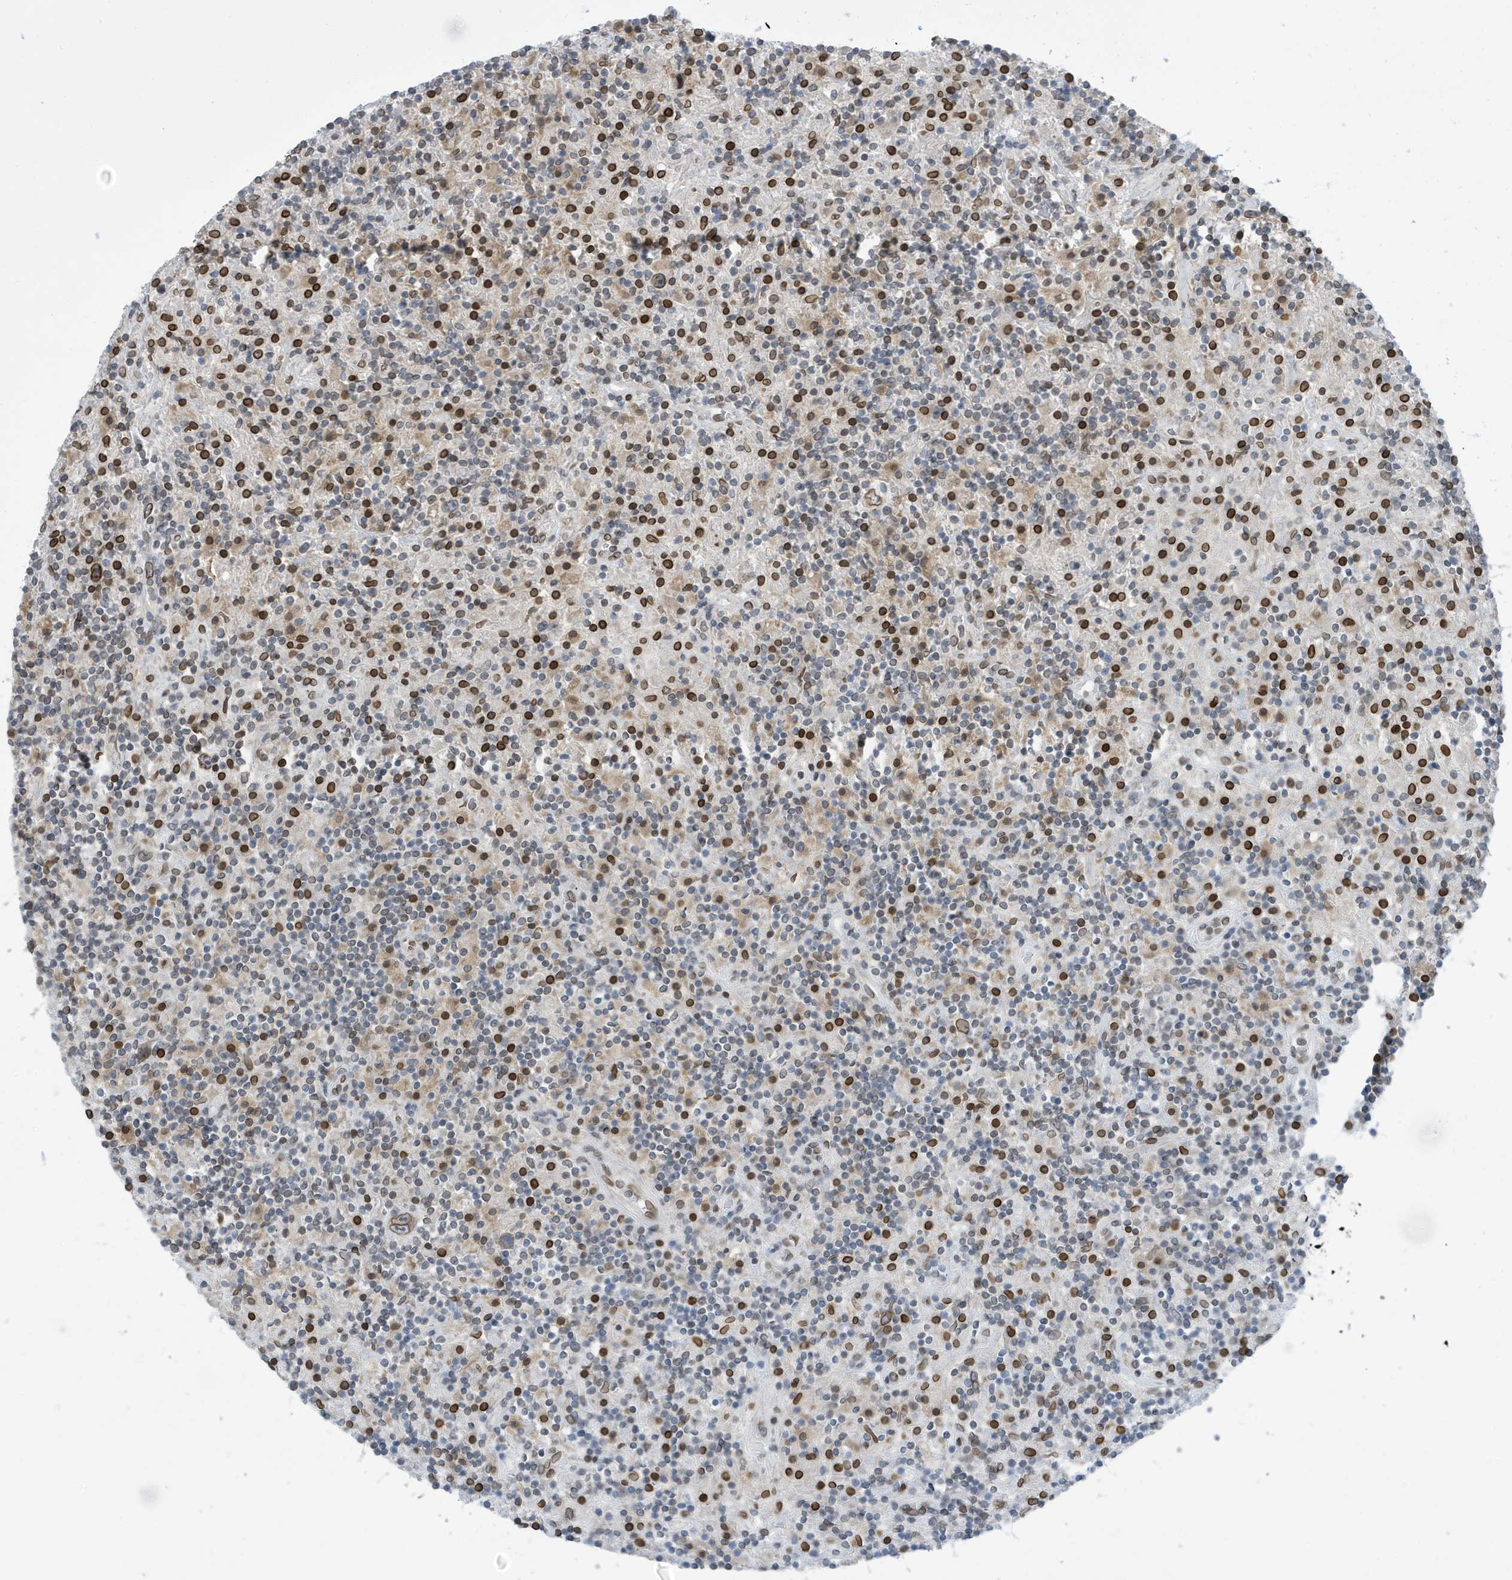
{"staining": {"intensity": "moderate", "quantity": ">75%", "location": "cytoplasmic/membranous,nuclear"}, "tissue": "lymphoma", "cell_type": "Tumor cells", "image_type": "cancer", "snomed": [{"axis": "morphology", "description": "Hodgkin's disease, NOS"}, {"axis": "topography", "description": "Lymph node"}], "caption": "Human lymphoma stained for a protein (brown) exhibits moderate cytoplasmic/membranous and nuclear positive expression in about >75% of tumor cells.", "gene": "PCYT1A", "patient": {"sex": "male", "age": 70}}